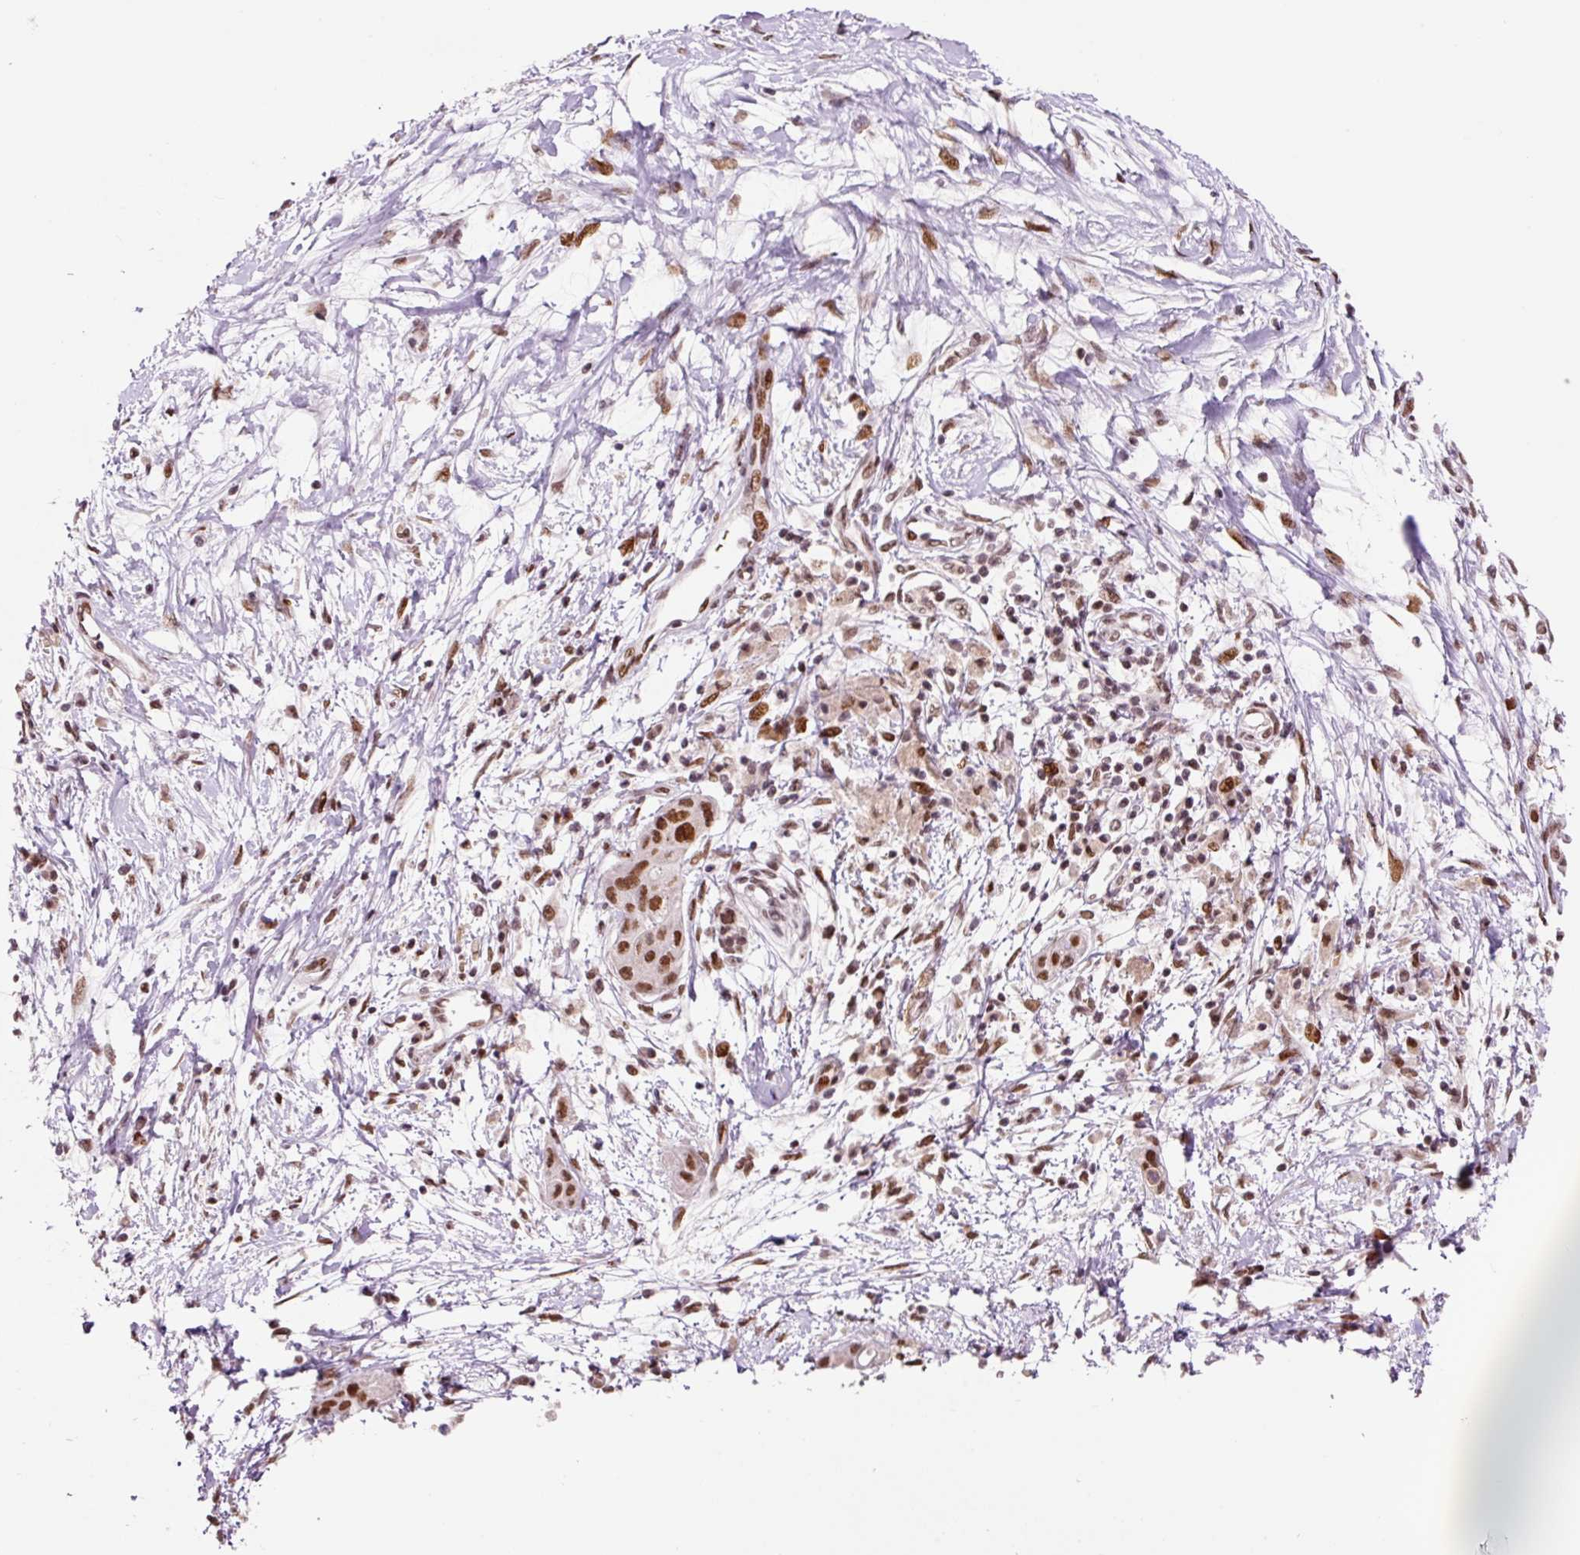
{"staining": {"intensity": "moderate", "quantity": ">75%", "location": "nuclear"}, "tissue": "pancreatic cancer", "cell_type": "Tumor cells", "image_type": "cancer", "snomed": [{"axis": "morphology", "description": "Adenocarcinoma, NOS"}, {"axis": "topography", "description": "Pancreas"}], "caption": "Adenocarcinoma (pancreatic) stained with DAB immunohistochemistry displays medium levels of moderate nuclear expression in about >75% of tumor cells.", "gene": "CCNL2", "patient": {"sex": "male", "age": 68}}